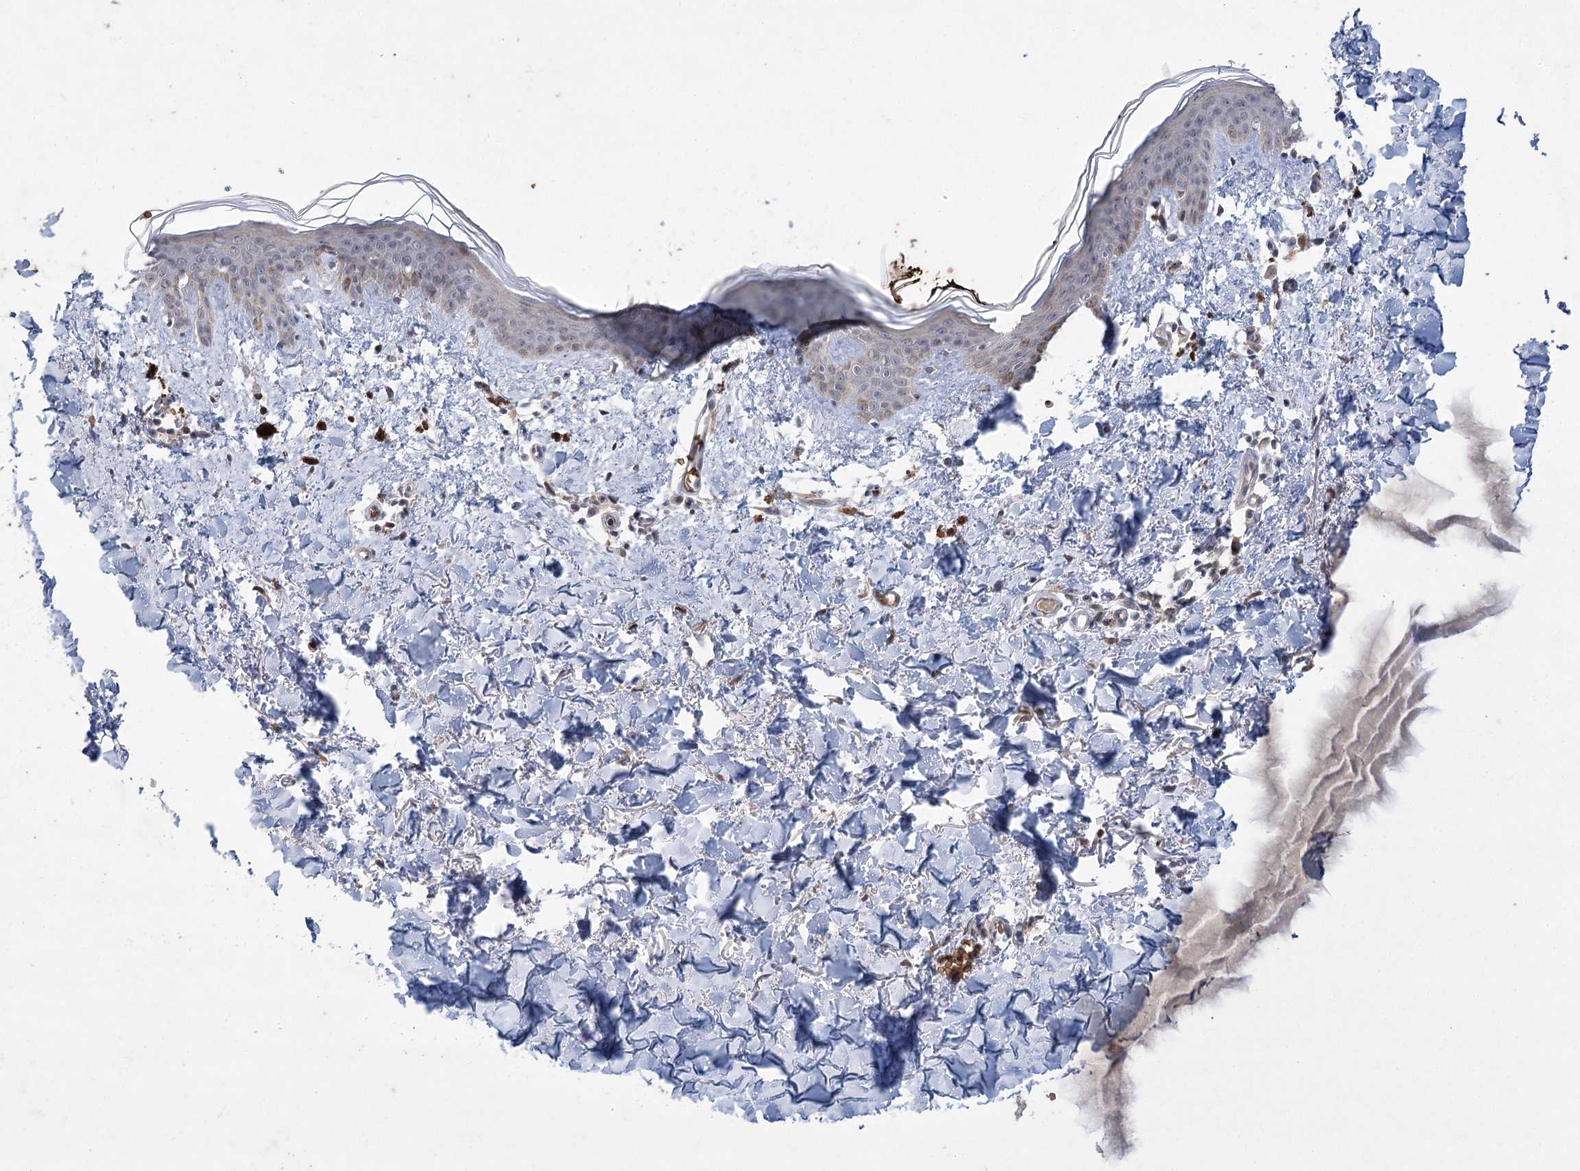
{"staining": {"intensity": "weak", "quantity": "25%-75%", "location": "cytoplasmic/membranous"}, "tissue": "skin", "cell_type": "Fibroblasts", "image_type": "normal", "snomed": [{"axis": "morphology", "description": "Normal tissue, NOS"}, {"axis": "topography", "description": "Skin"}], "caption": "Protein positivity by immunohistochemistry (IHC) exhibits weak cytoplasmic/membranous positivity in about 25%-75% of fibroblasts in normal skin. Nuclei are stained in blue.", "gene": "NSMCE4A", "patient": {"sex": "female", "age": 46}}